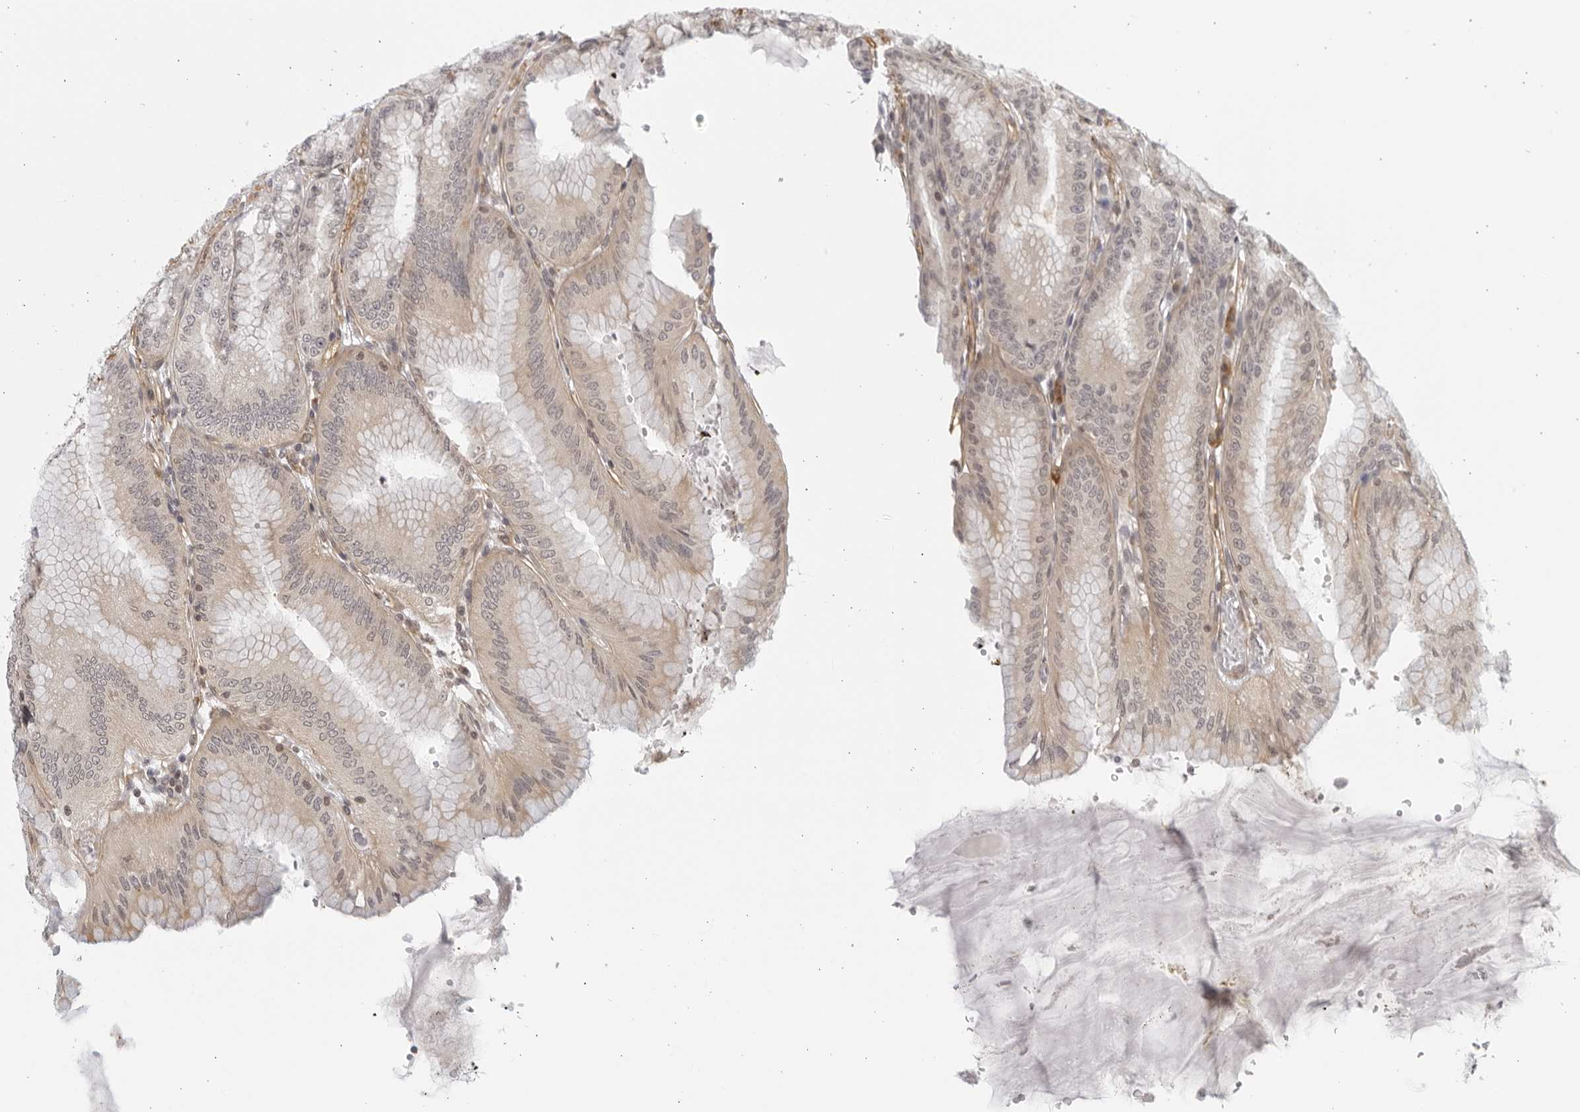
{"staining": {"intensity": "weak", "quantity": ">75%", "location": "cytoplasmic/membranous"}, "tissue": "stomach", "cell_type": "Glandular cells", "image_type": "normal", "snomed": [{"axis": "morphology", "description": "Normal tissue, NOS"}, {"axis": "topography", "description": "Stomach, lower"}], "caption": "DAB (3,3'-diaminobenzidine) immunohistochemical staining of normal human stomach exhibits weak cytoplasmic/membranous protein positivity in about >75% of glandular cells.", "gene": "SERTAD4", "patient": {"sex": "male", "age": 71}}